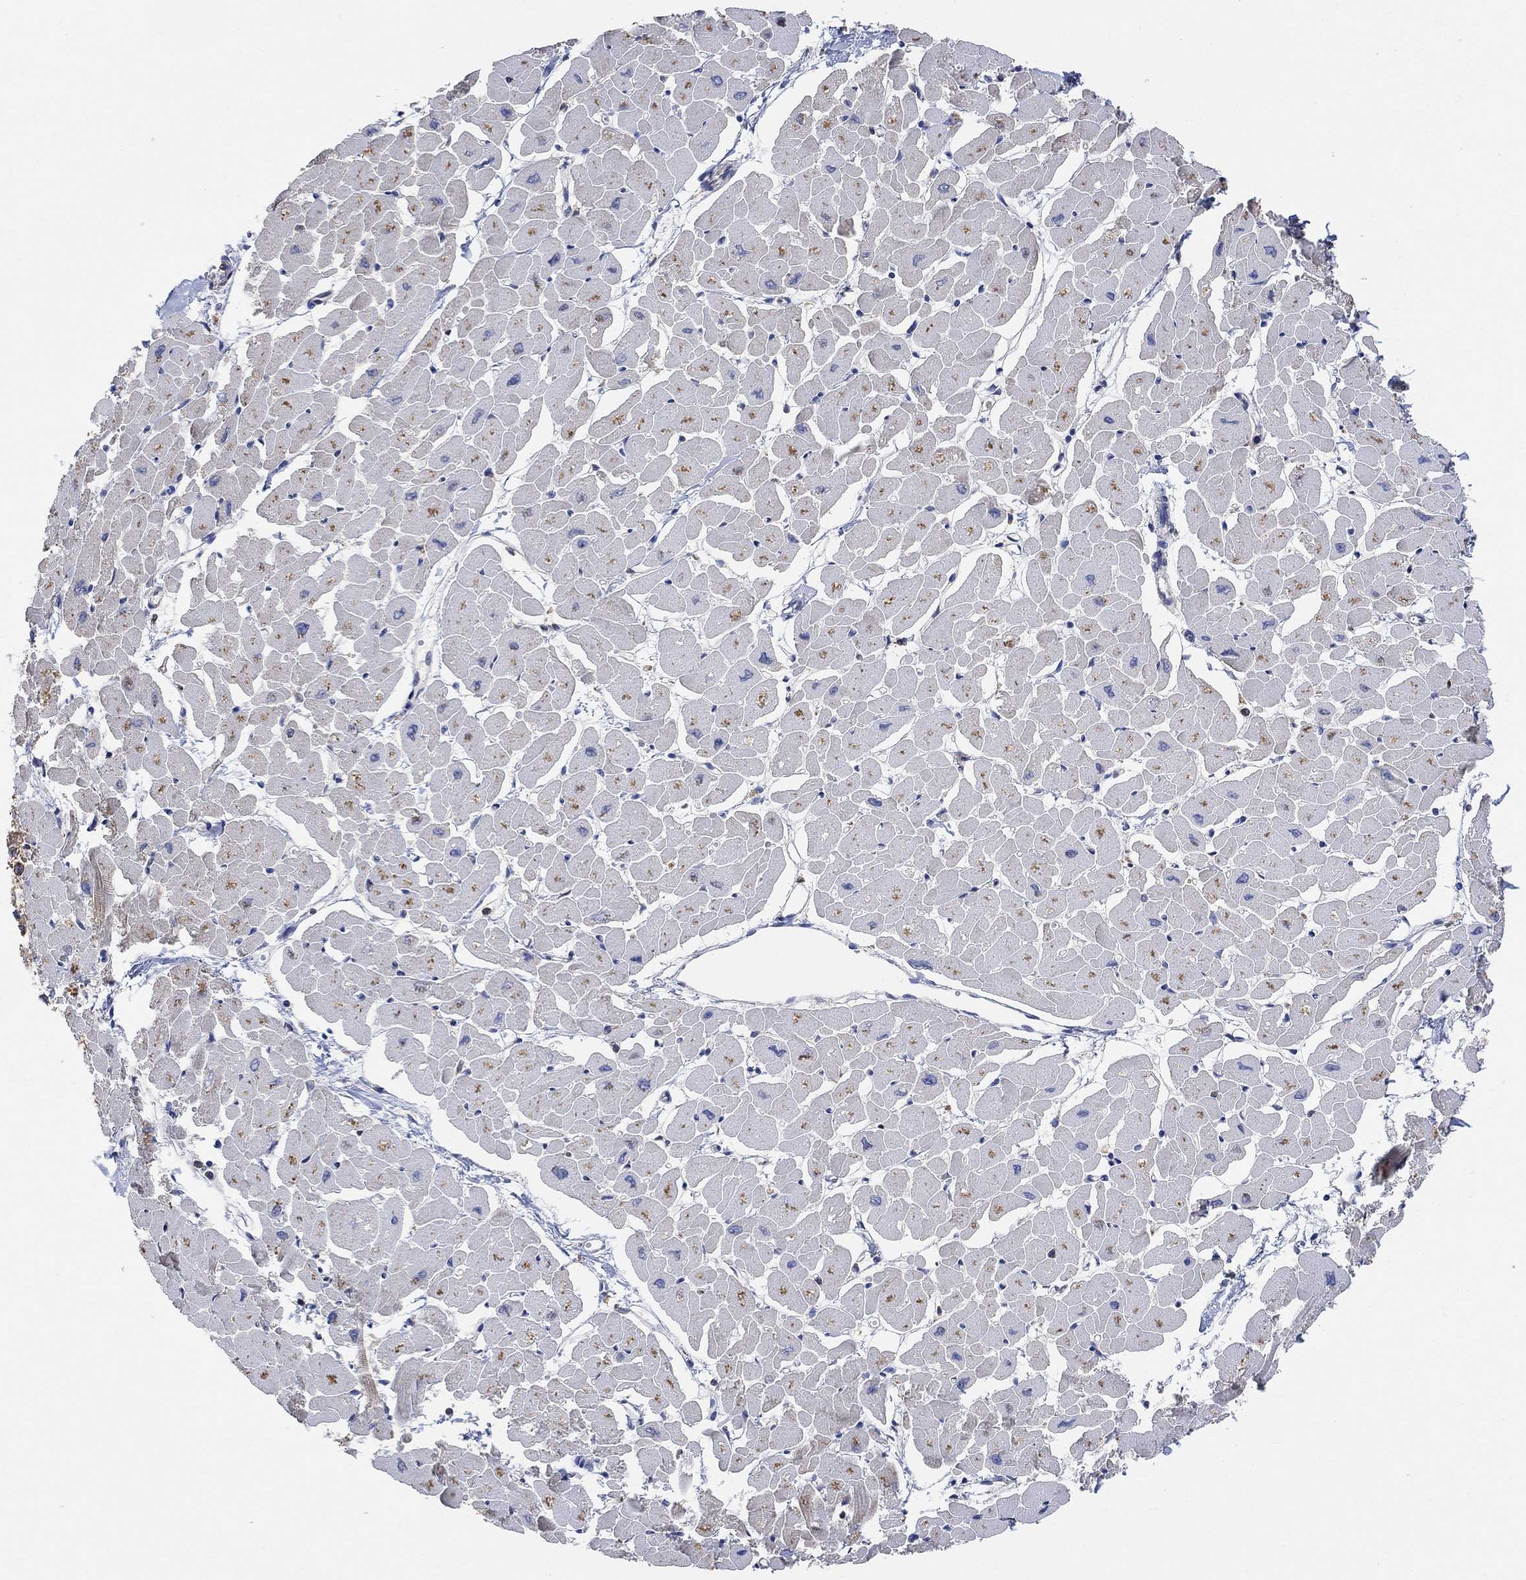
{"staining": {"intensity": "weak", "quantity": "<25%", "location": "cytoplasmic/membranous"}, "tissue": "heart muscle", "cell_type": "Cardiomyocytes", "image_type": "normal", "snomed": [{"axis": "morphology", "description": "Normal tissue, NOS"}, {"axis": "topography", "description": "Heart"}], "caption": "A high-resolution histopathology image shows immunohistochemistry (IHC) staining of normal heart muscle, which exhibits no significant positivity in cardiomyocytes.", "gene": "BLOC1S3", "patient": {"sex": "male", "age": 57}}